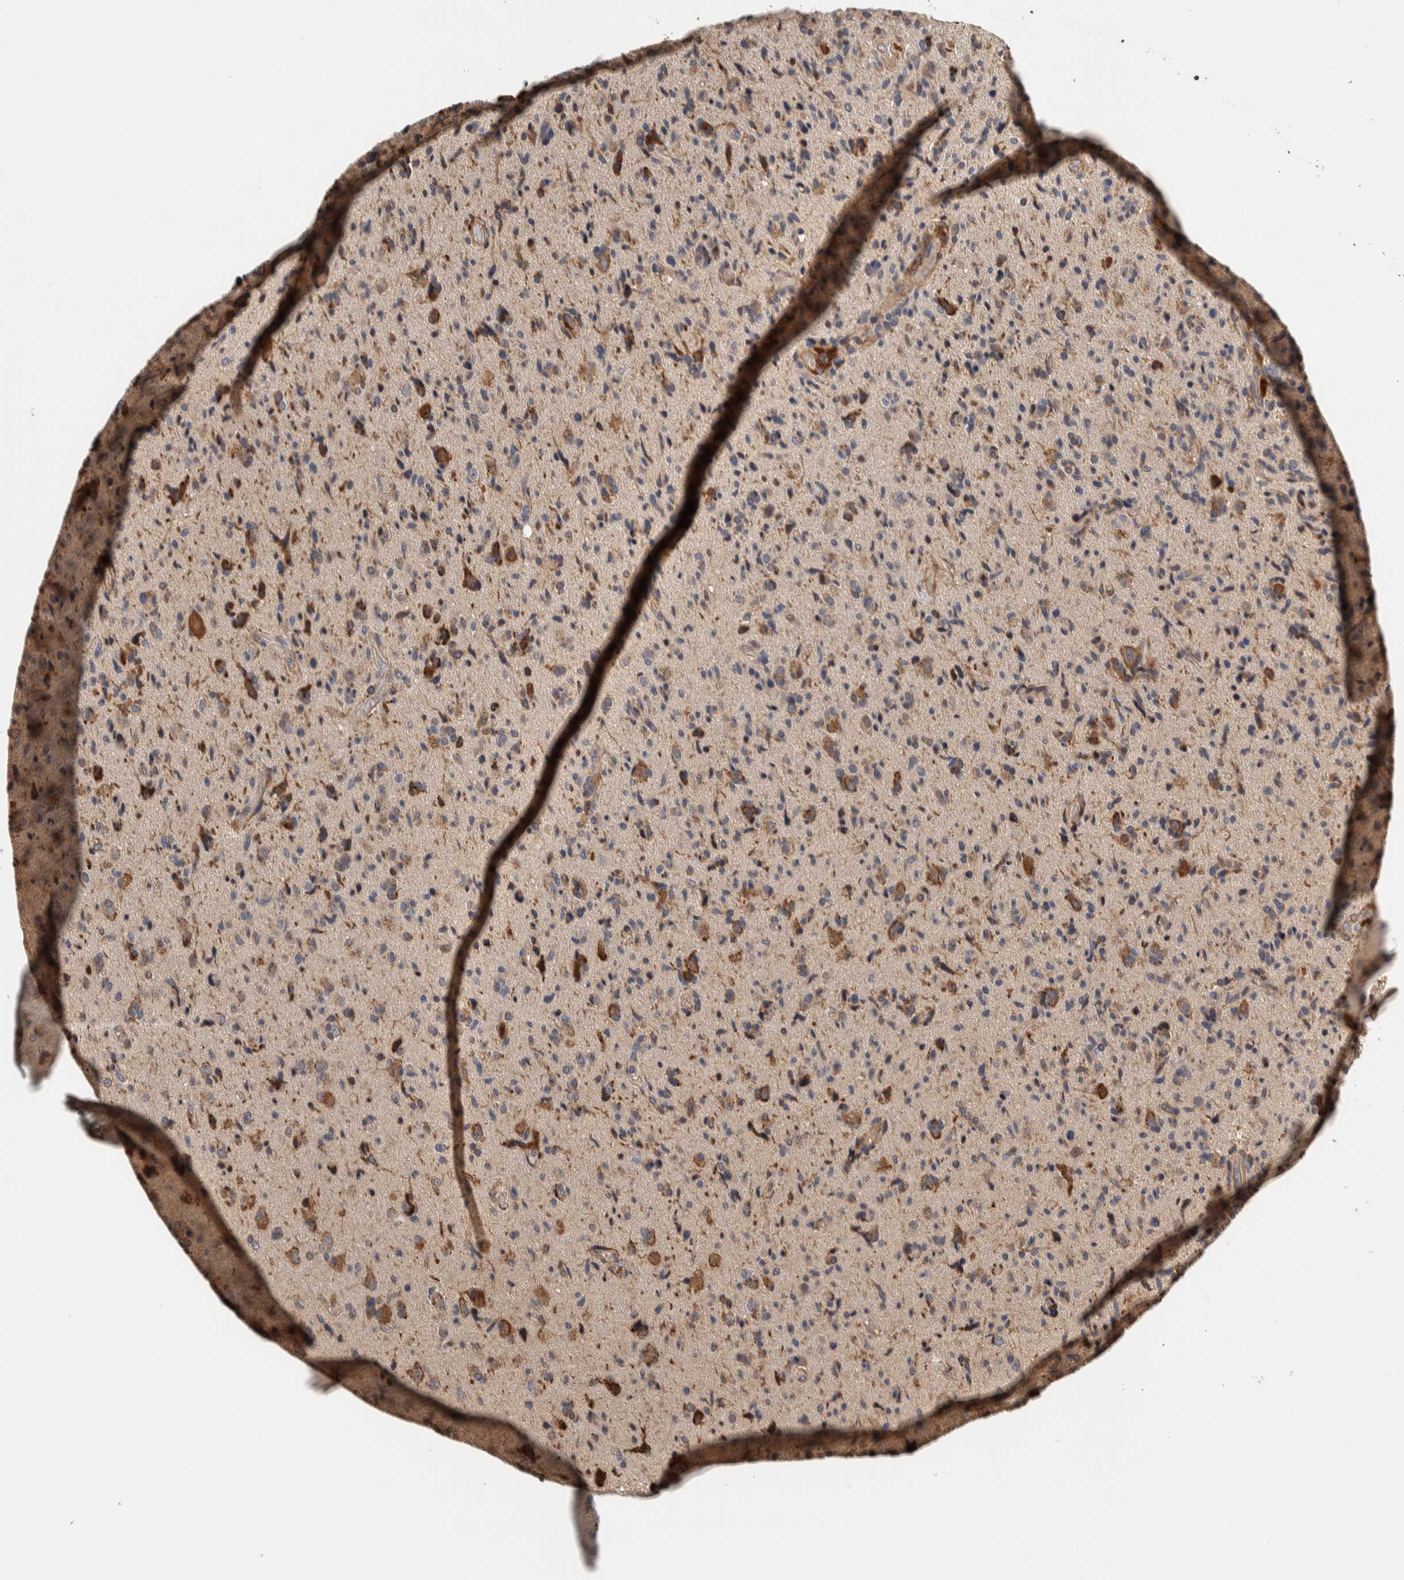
{"staining": {"intensity": "moderate", "quantity": ">75%", "location": "cytoplasmic/membranous"}, "tissue": "glioma", "cell_type": "Tumor cells", "image_type": "cancer", "snomed": [{"axis": "morphology", "description": "Glioma, malignant, High grade"}, {"axis": "topography", "description": "Brain"}], "caption": "A photomicrograph of glioma stained for a protein demonstrates moderate cytoplasmic/membranous brown staining in tumor cells.", "gene": "PLA2G3", "patient": {"sex": "male", "age": 72}}